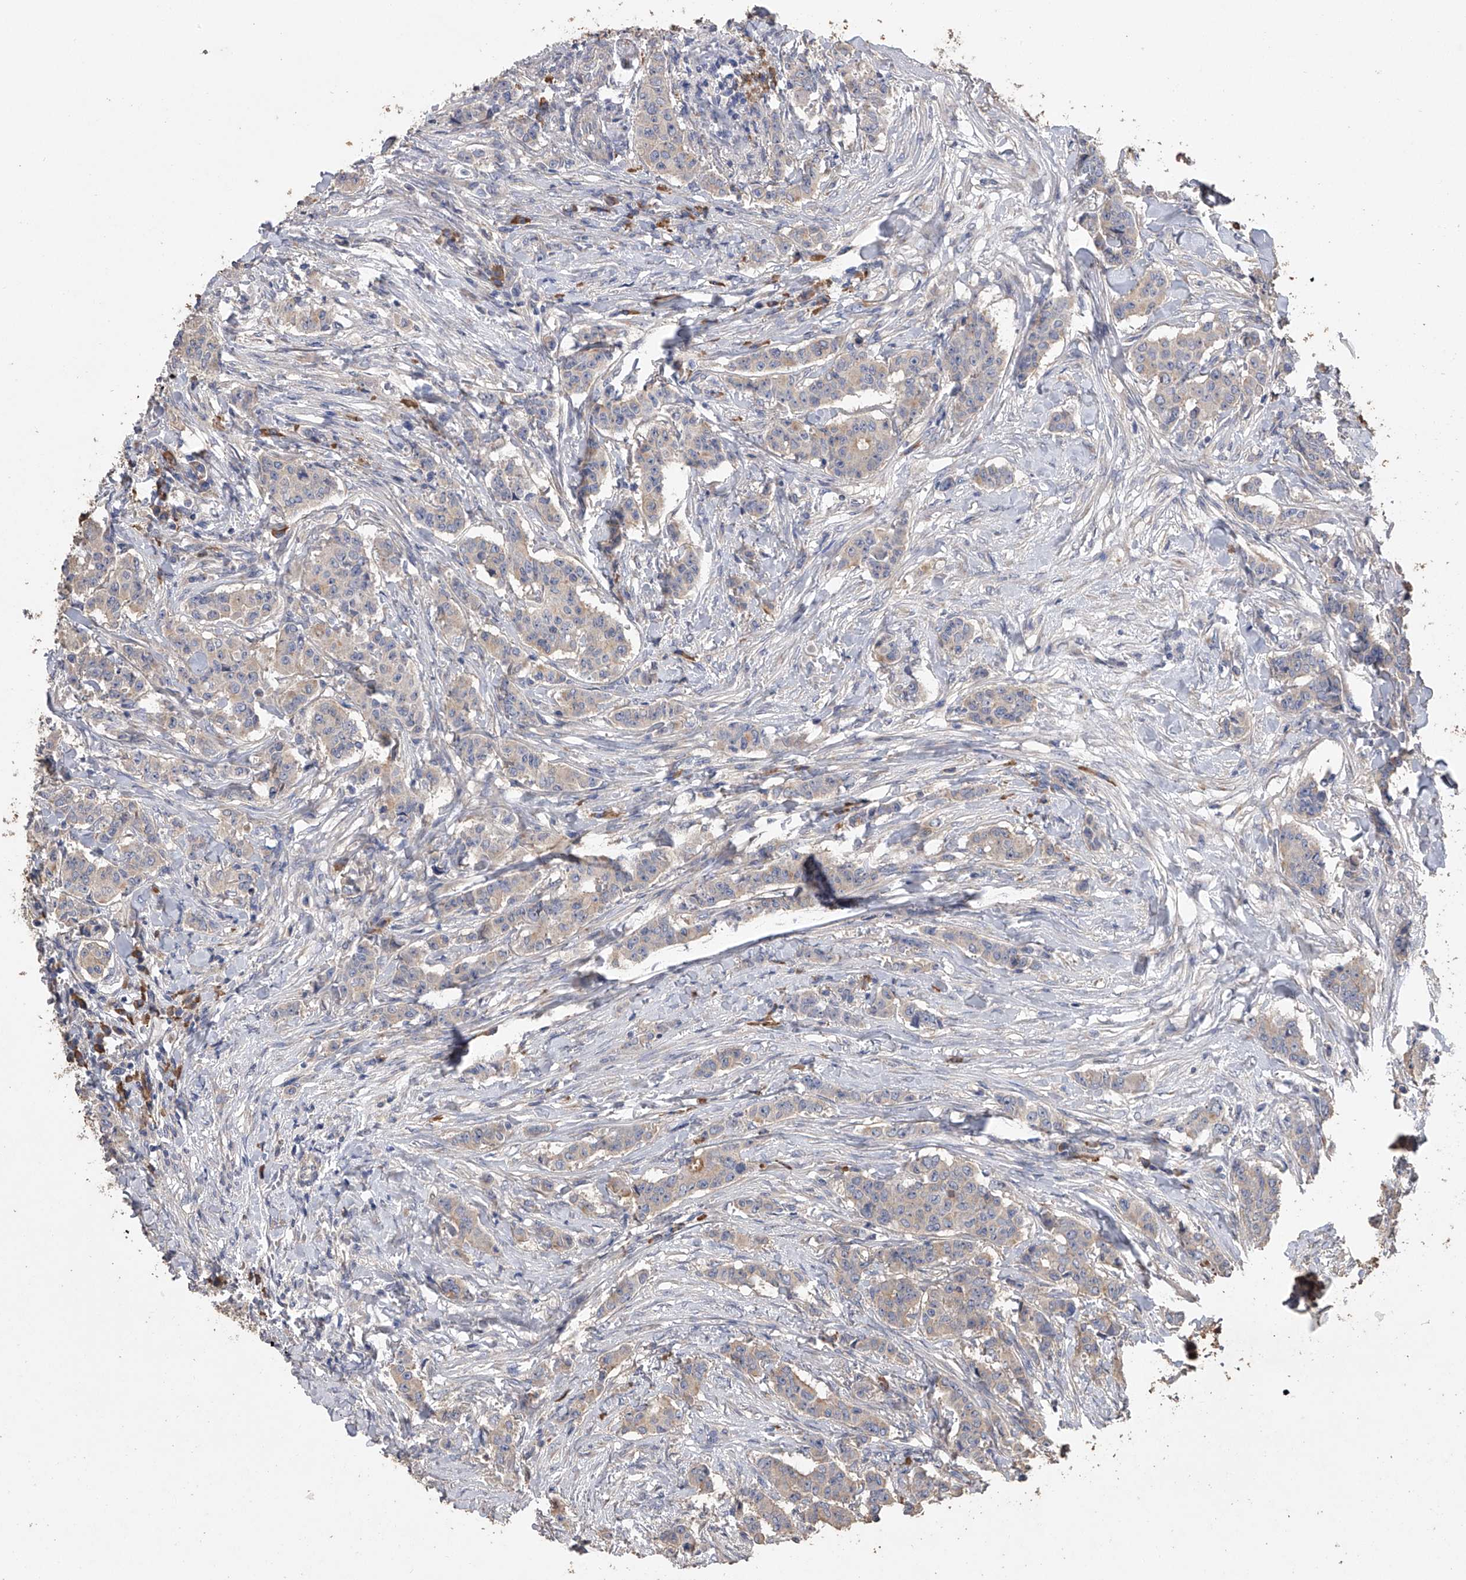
{"staining": {"intensity": "negative", "quantity": "none", "location": "none"}, "tissue": "breast cancer", "cell_type": "Tumor cells", "image_type": "cancer", "snomed": [{"axis": "morphology", "description": "Duct carcinoma"}, {"axis": "topography", "description": "Breast"}], "caption": "Breast cancer stained for a protein using IHC exhibits no staining tumor cells.", "gene": "ZNF343", "patient": {"sex": "female", "age": 40}}